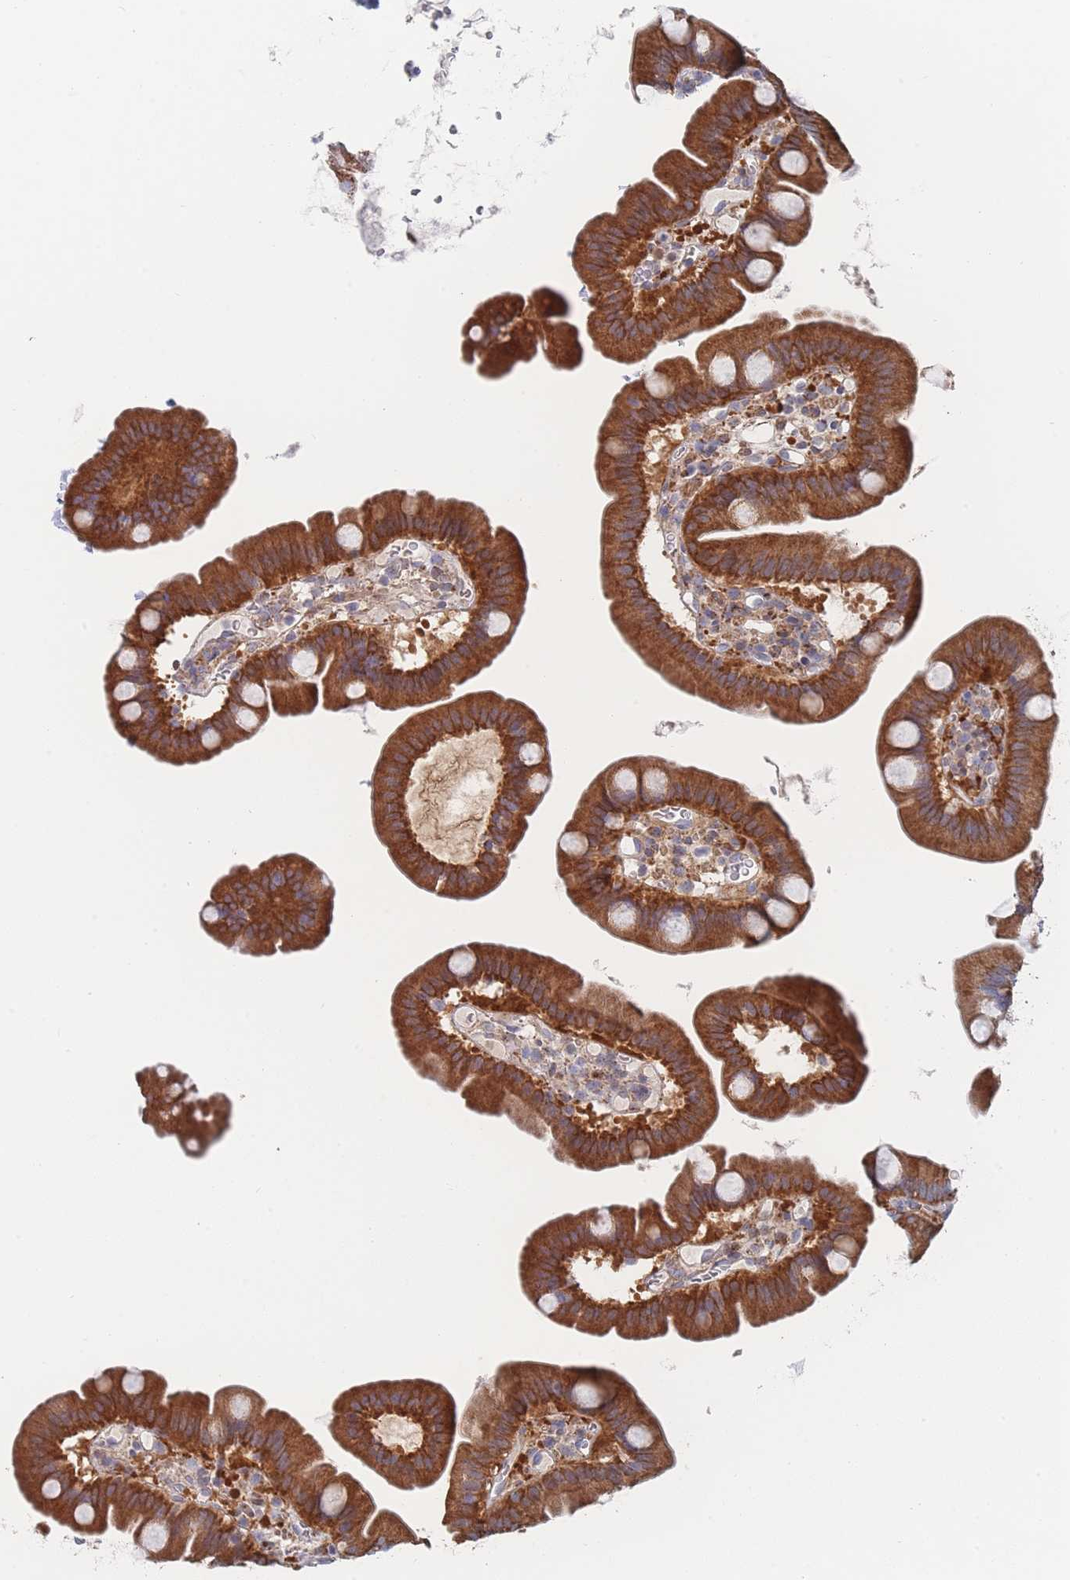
{"staining": {"intensity": "strong", "quantity": ">75%", "location": "cytoplasmic/membranous"}, "tissue": "small intestine", "cell_type": "Glandular cells", "image_type": "normal", "snomed": [{"axis": "morphology", "description": "Normal tissue, NOS"}, {"axis": "topography", "description": "Small intestine"}], "caption": "Glandular cells demonstrate high levels of strong cytoplasmic/membranous positivity in about >75% of cells in unremarkable human small intestine.", "gene": "IKZF4", "patient": {"sex": "female", "age": 68}}